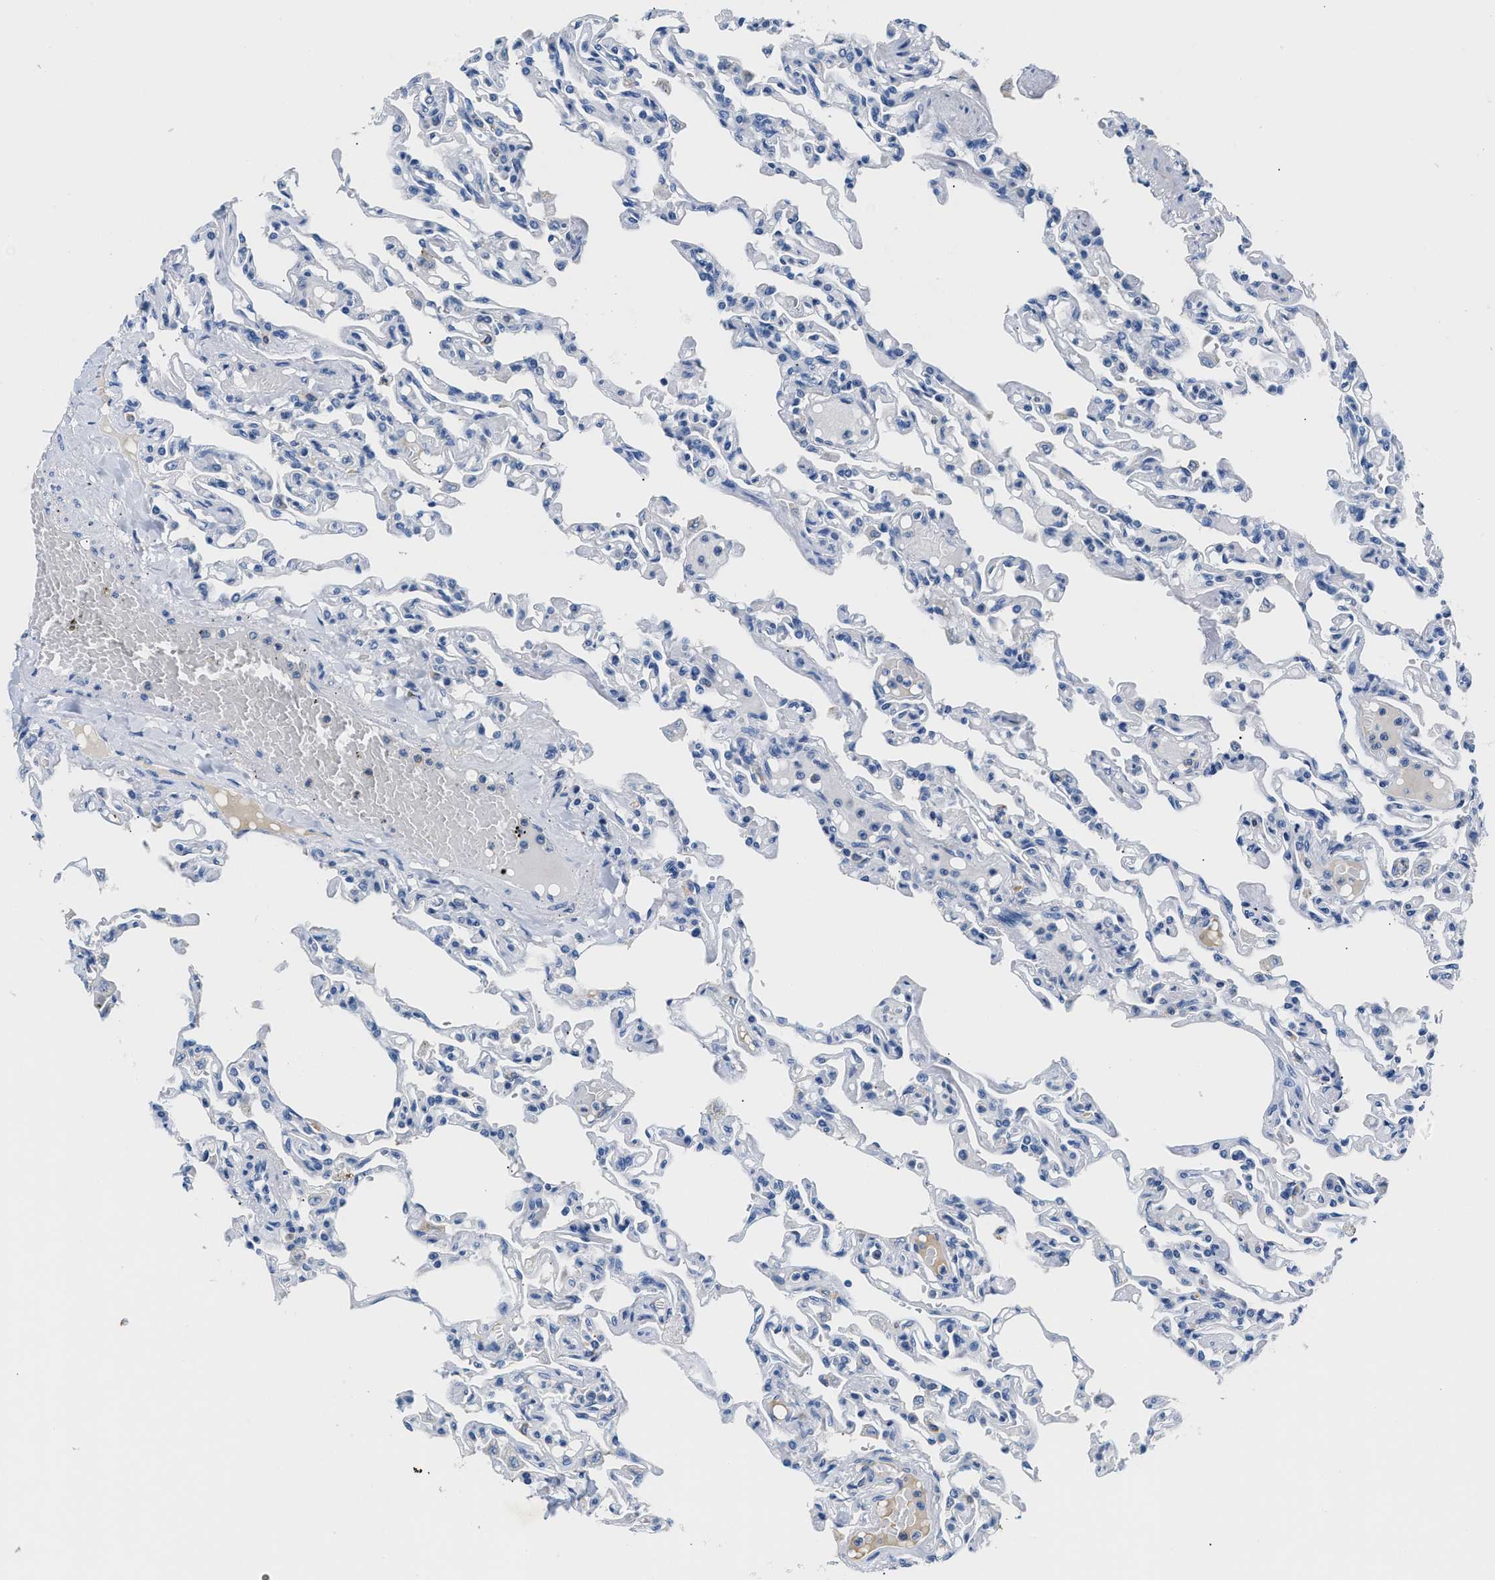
{"staining": {"intensity": "negative", "quantity": "none", "location": "none"}, "tissue": "lung", "cell_type": "Alveolar cells", "image_type": "normal", "snomed": [{"axis": "morphology", "description": "Normal tissue, NOS"}, {"axis": "topography", "description": "Lung"}], "caption": "This is an IHC histopathology image of normal human lung. There is no positivity in alveolar cells.", "gene": "TUT7", "patient": {"sex": "male", "age": 21}}